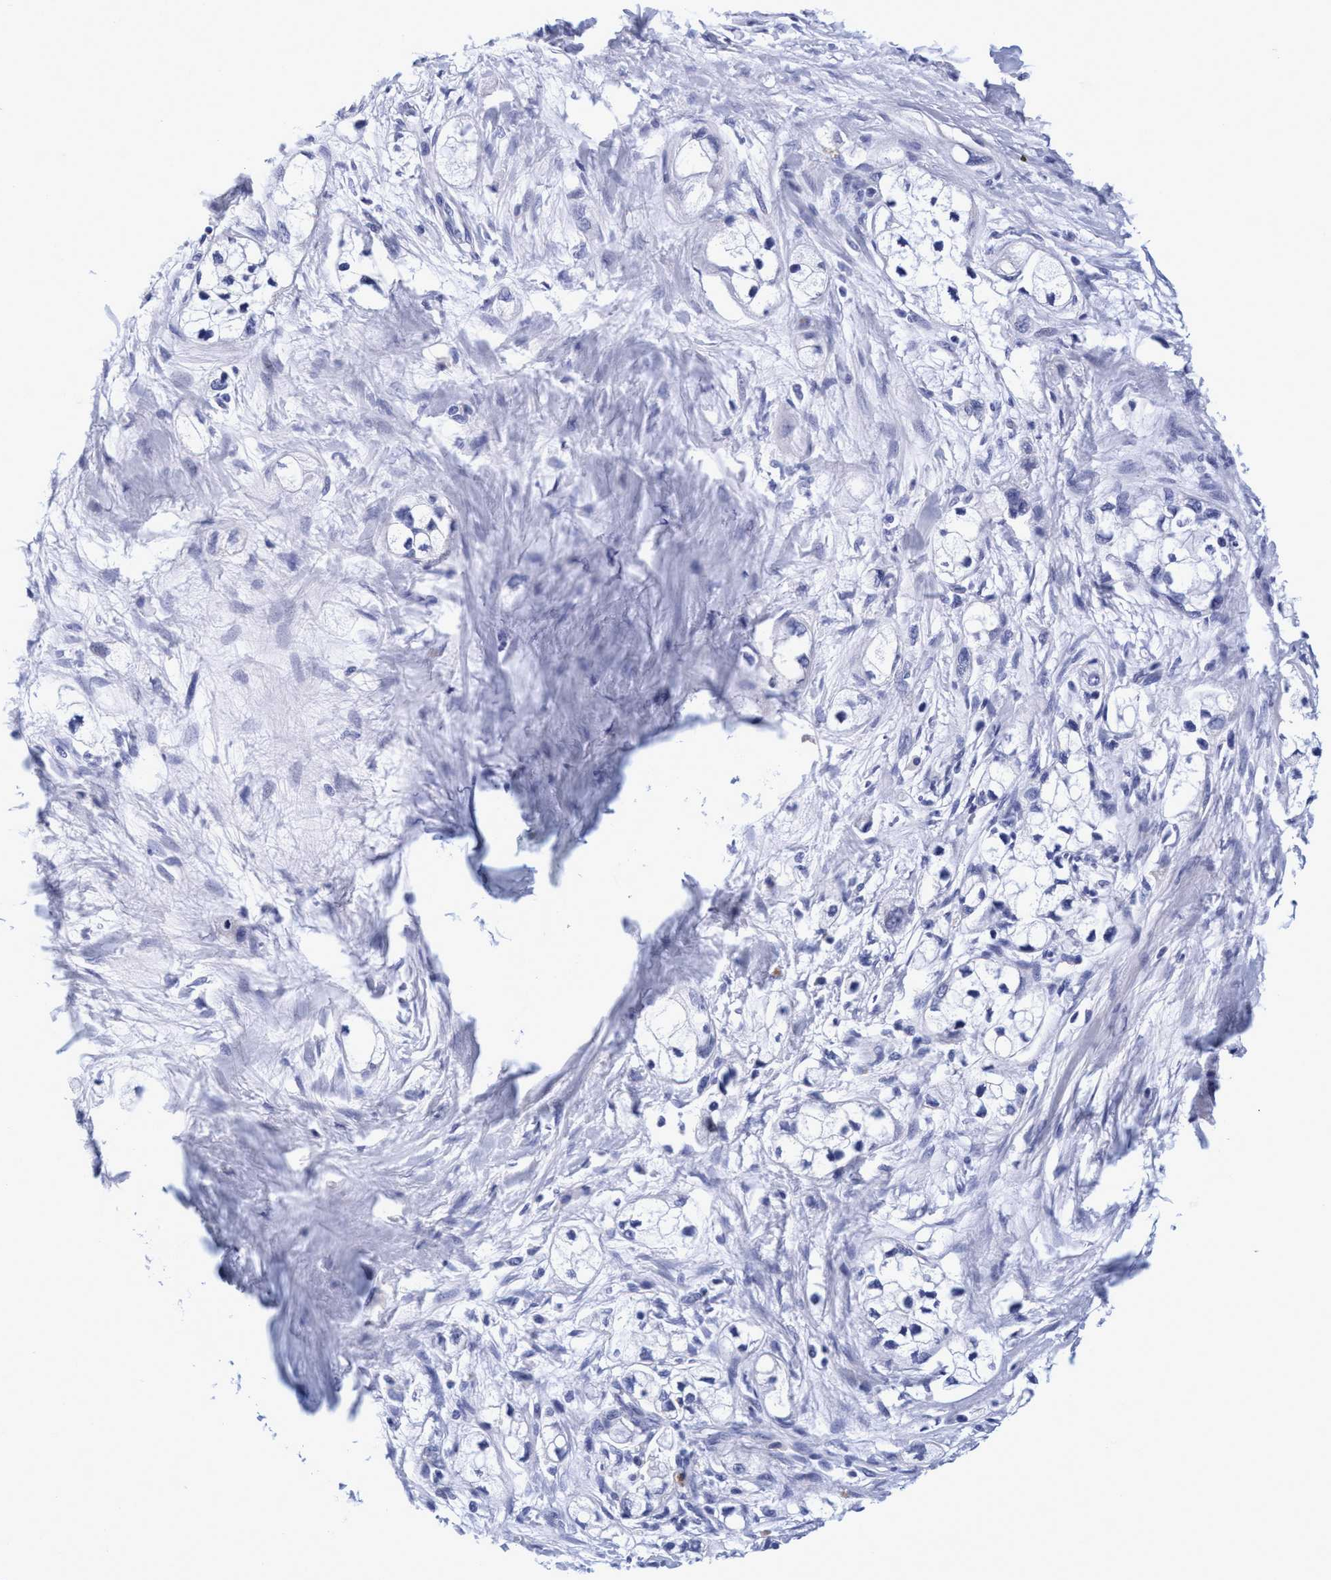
{"staining": {"intensity": "negative", "quantity": "none", "location": "none"}, "tissue": "pancreatic cancer", "cell_type": "Tumor cells", "image_type": "cancer", "snomed": [{"axis": "morphology", "description": "Adenocarcinoma, NOS"}, {"axis": "topography", "description": "Pancreas"}], "caption": "Human pancreatic cancer (adenocarcinoma) stained for a protein using immunohistochemistry demonstrates no staining in tumor cells.", "gene": "PLPPR1", "patient": {"sex": "male", "age": 74}}